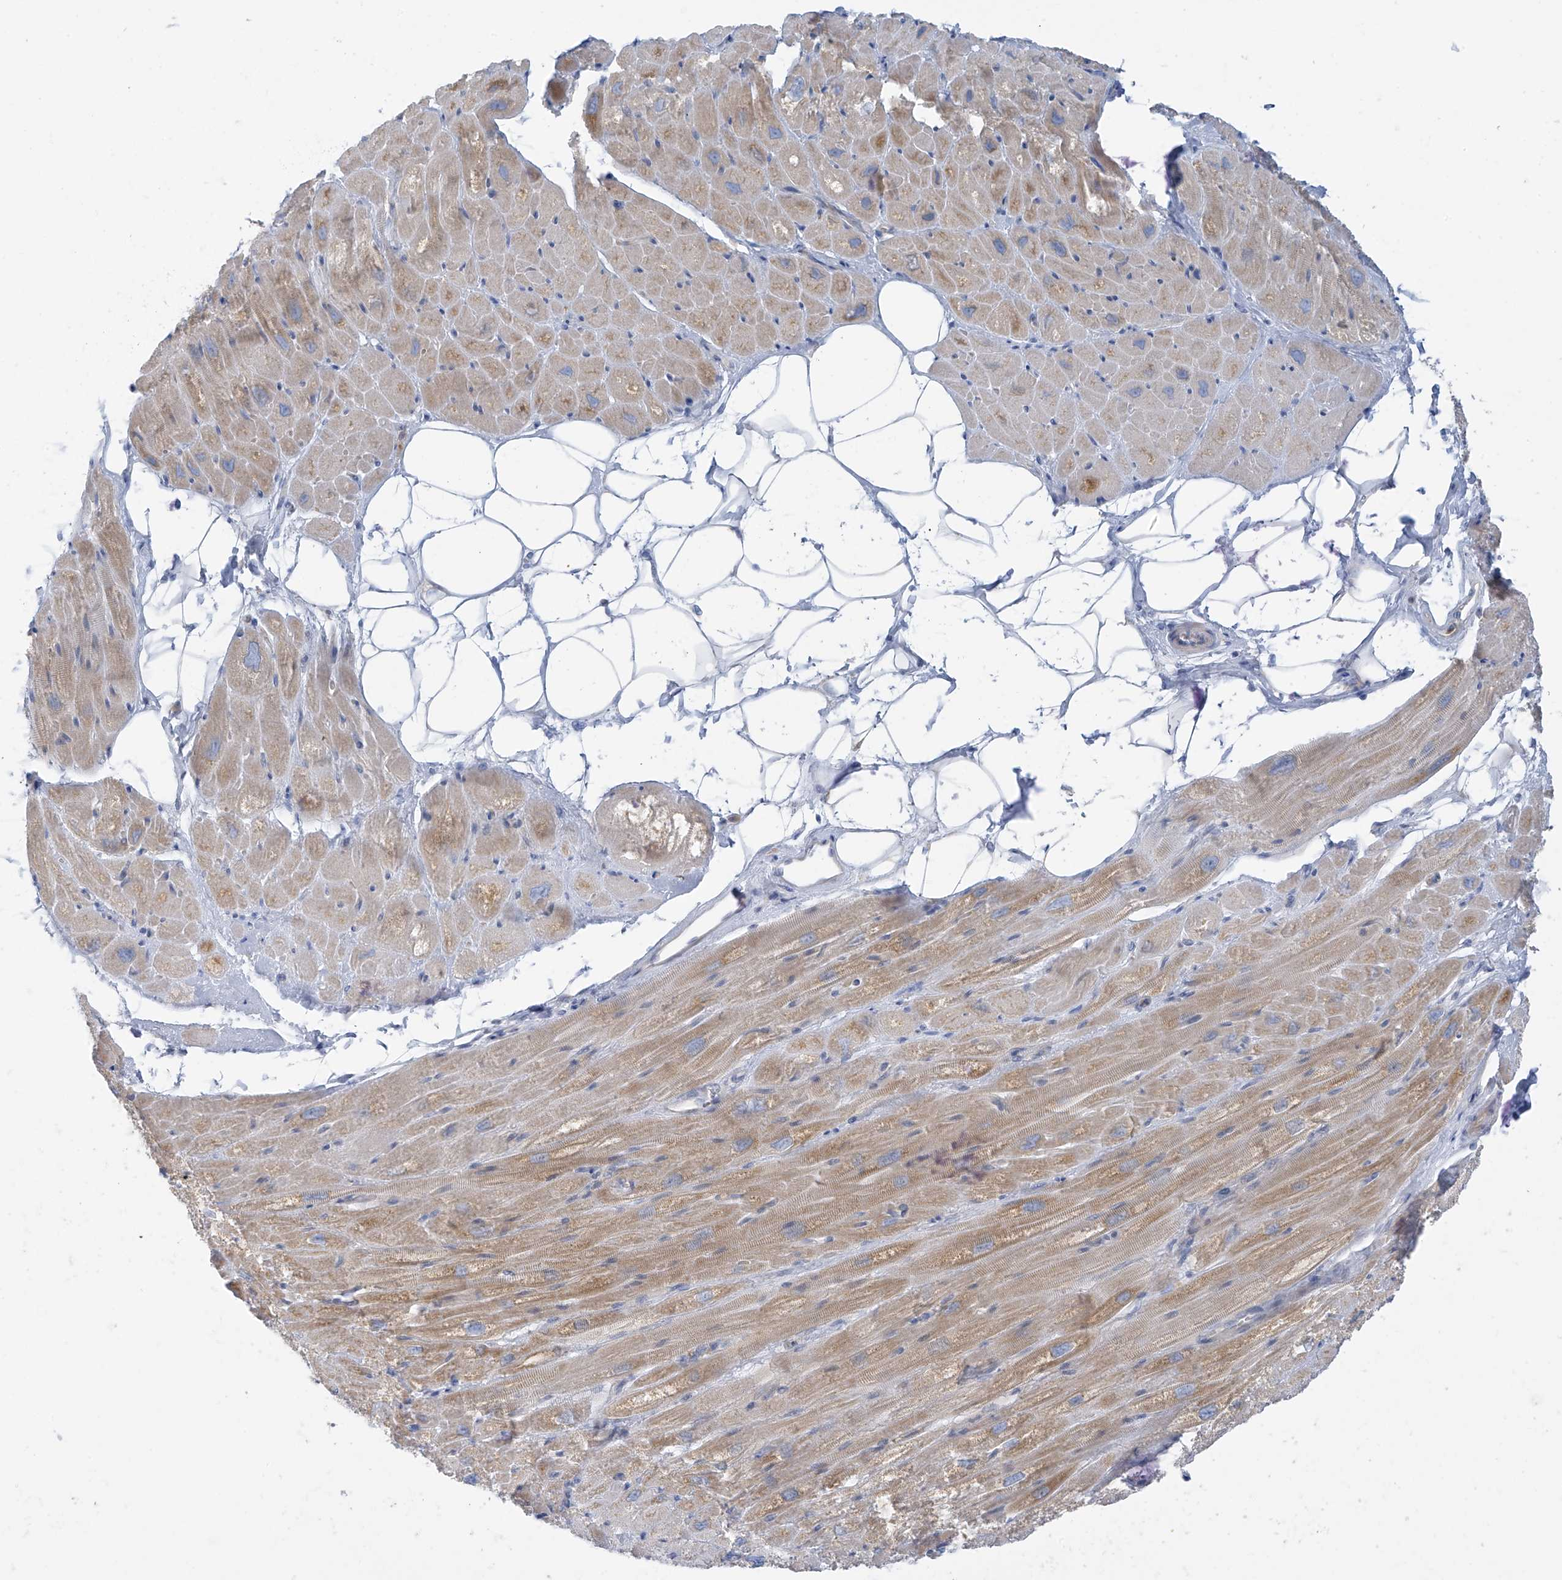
{"staining": {"intensity": "moderate", "quantity": "25%-75%", "location": "cytoplasmic/membranous"}, "tissue": "heart muscle", "cell_type": "Cardiomyocytes", "image_type": "normal", "snomed": [{"axis": "morphology", "description": "Normal tissue, NOS"}, {"axis": "topography", "description": "Heart"}], "caption": "Immunohistochemistry of benign heart muscle reveals medium levels of moderate cytoplasmic/membranous expression in about 25%-75% of cardiomyocytes. Nuclei are stained in blue.", "gene": "SLC6A12", "patient": {"sex": "male", "age": 50}}